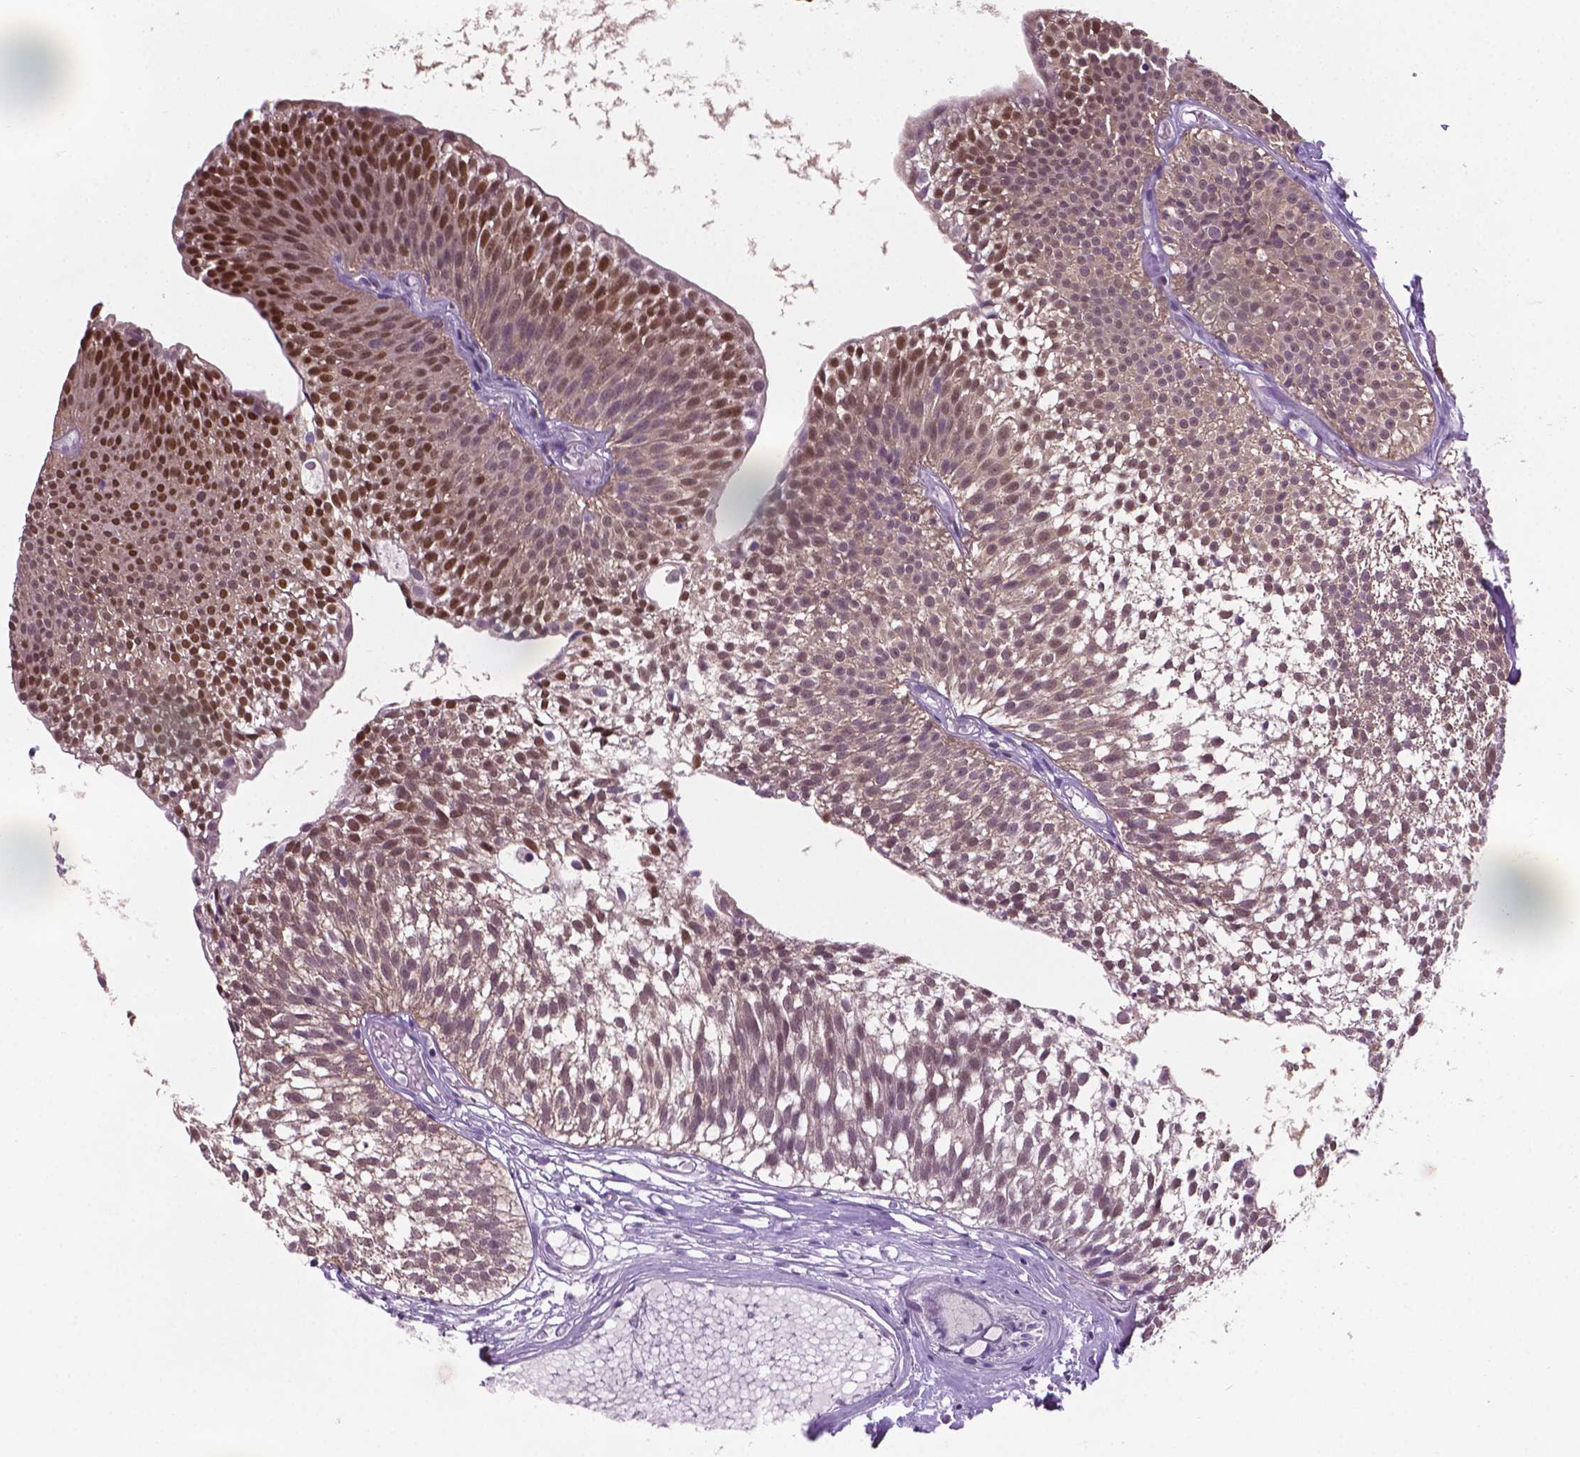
{"staining": {"intensity": "moderate", "quantity": "25%-75%", "location": "nuclear"}, "tissue": "urothelial cancer", "cell_type": "Tumor cells", "image_type": "cancer", "snomed": [{"axis": "morphology", "description": "Urothelial carcinoma, Low grade"}, {"axis": "topography", "description": "Urinary bladder"}], "caption": "Immunohistochemistry staining of low-grade urothelial carcinoma, which demonstrates medium levels of moderate nuclear staining in about 25%-75% of tumor cells indicating moderate nuclear protein staining. The staining was performed using DAB (brown) for protein detection and nuclei were counterstained in hematoxylin (blue).", "gene": "IRF6", "patient": {"sex": "male", "age": 63}}